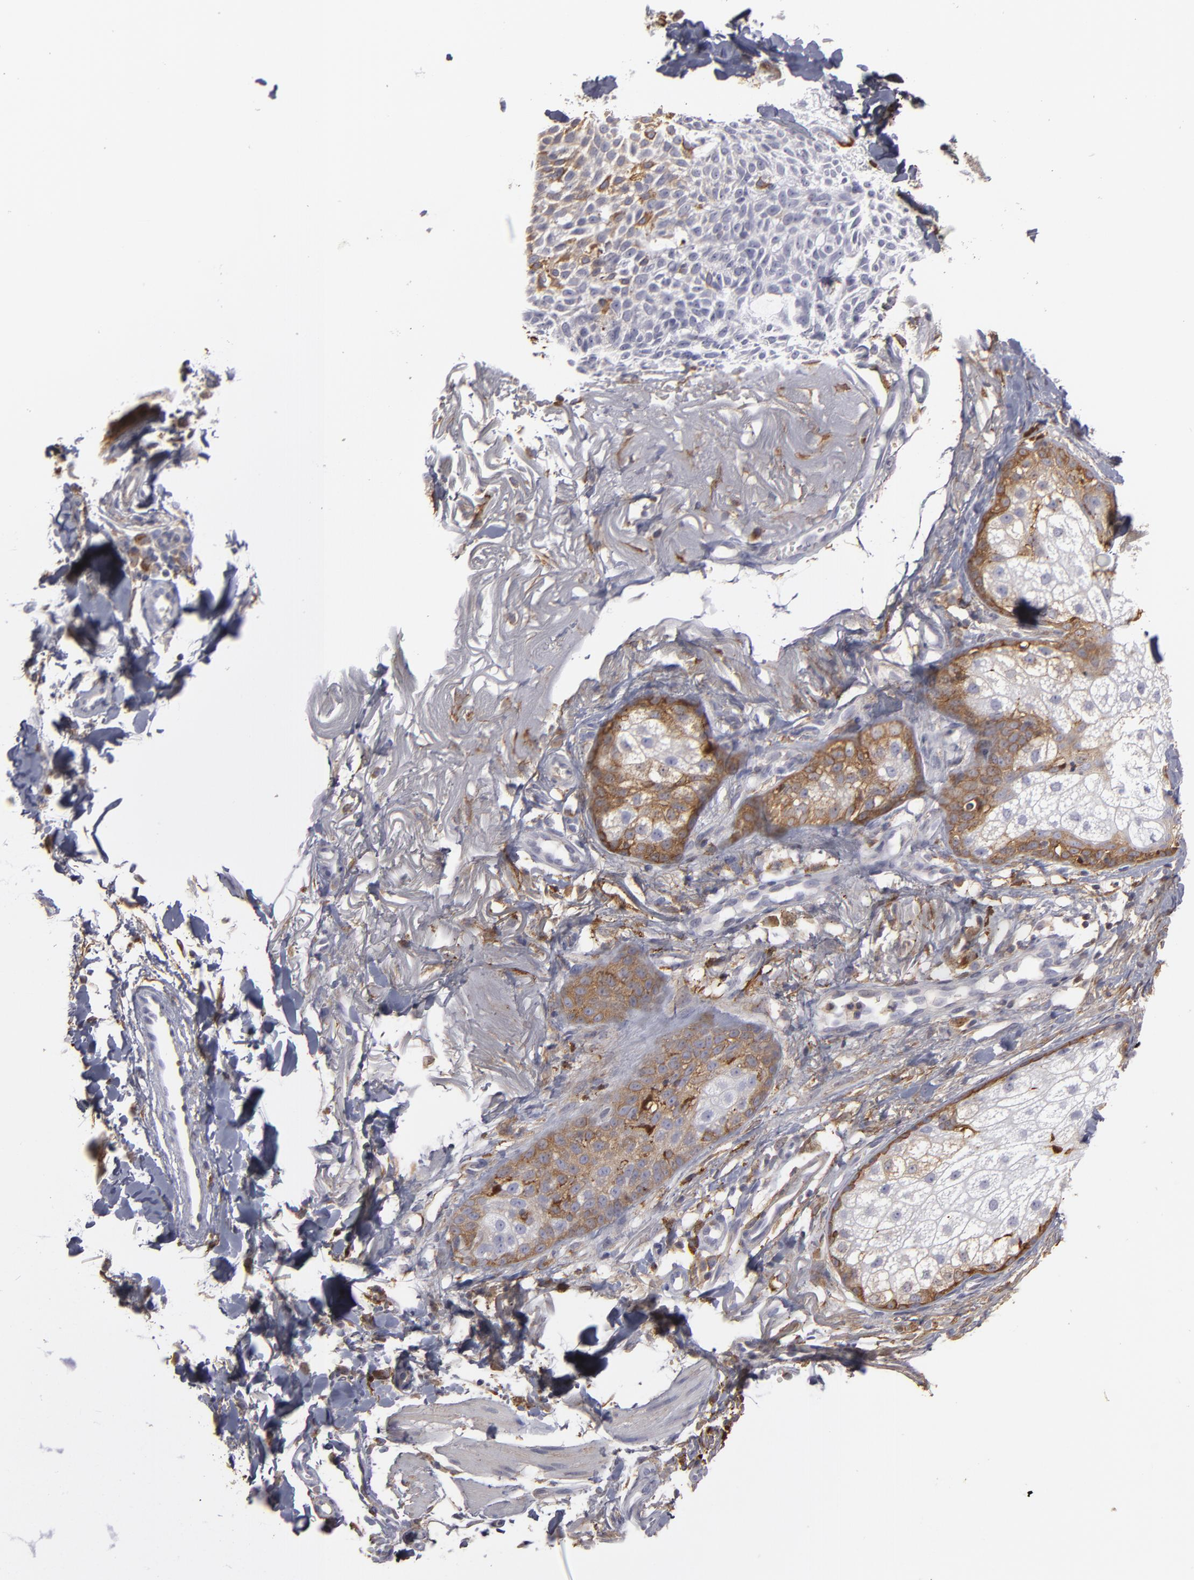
{"staining": {"intensity": "weak", "quantity": "<25%", "location": "cytoplasmic/membranous"}, "tissue": "skin cancer", "cell_type": "Tumor cells", "image_type": "cancer", "snomed": [{"axis": "morphology", "description": "Basal cell carcinoma"}, {"axis": "topography", "description": "Skin"}], "caption": "Tumor cells show no significant positivity in skin basal cell carcinoma.", "gene": "ODC1", "patient": {"sex": "male", "age": 74}}